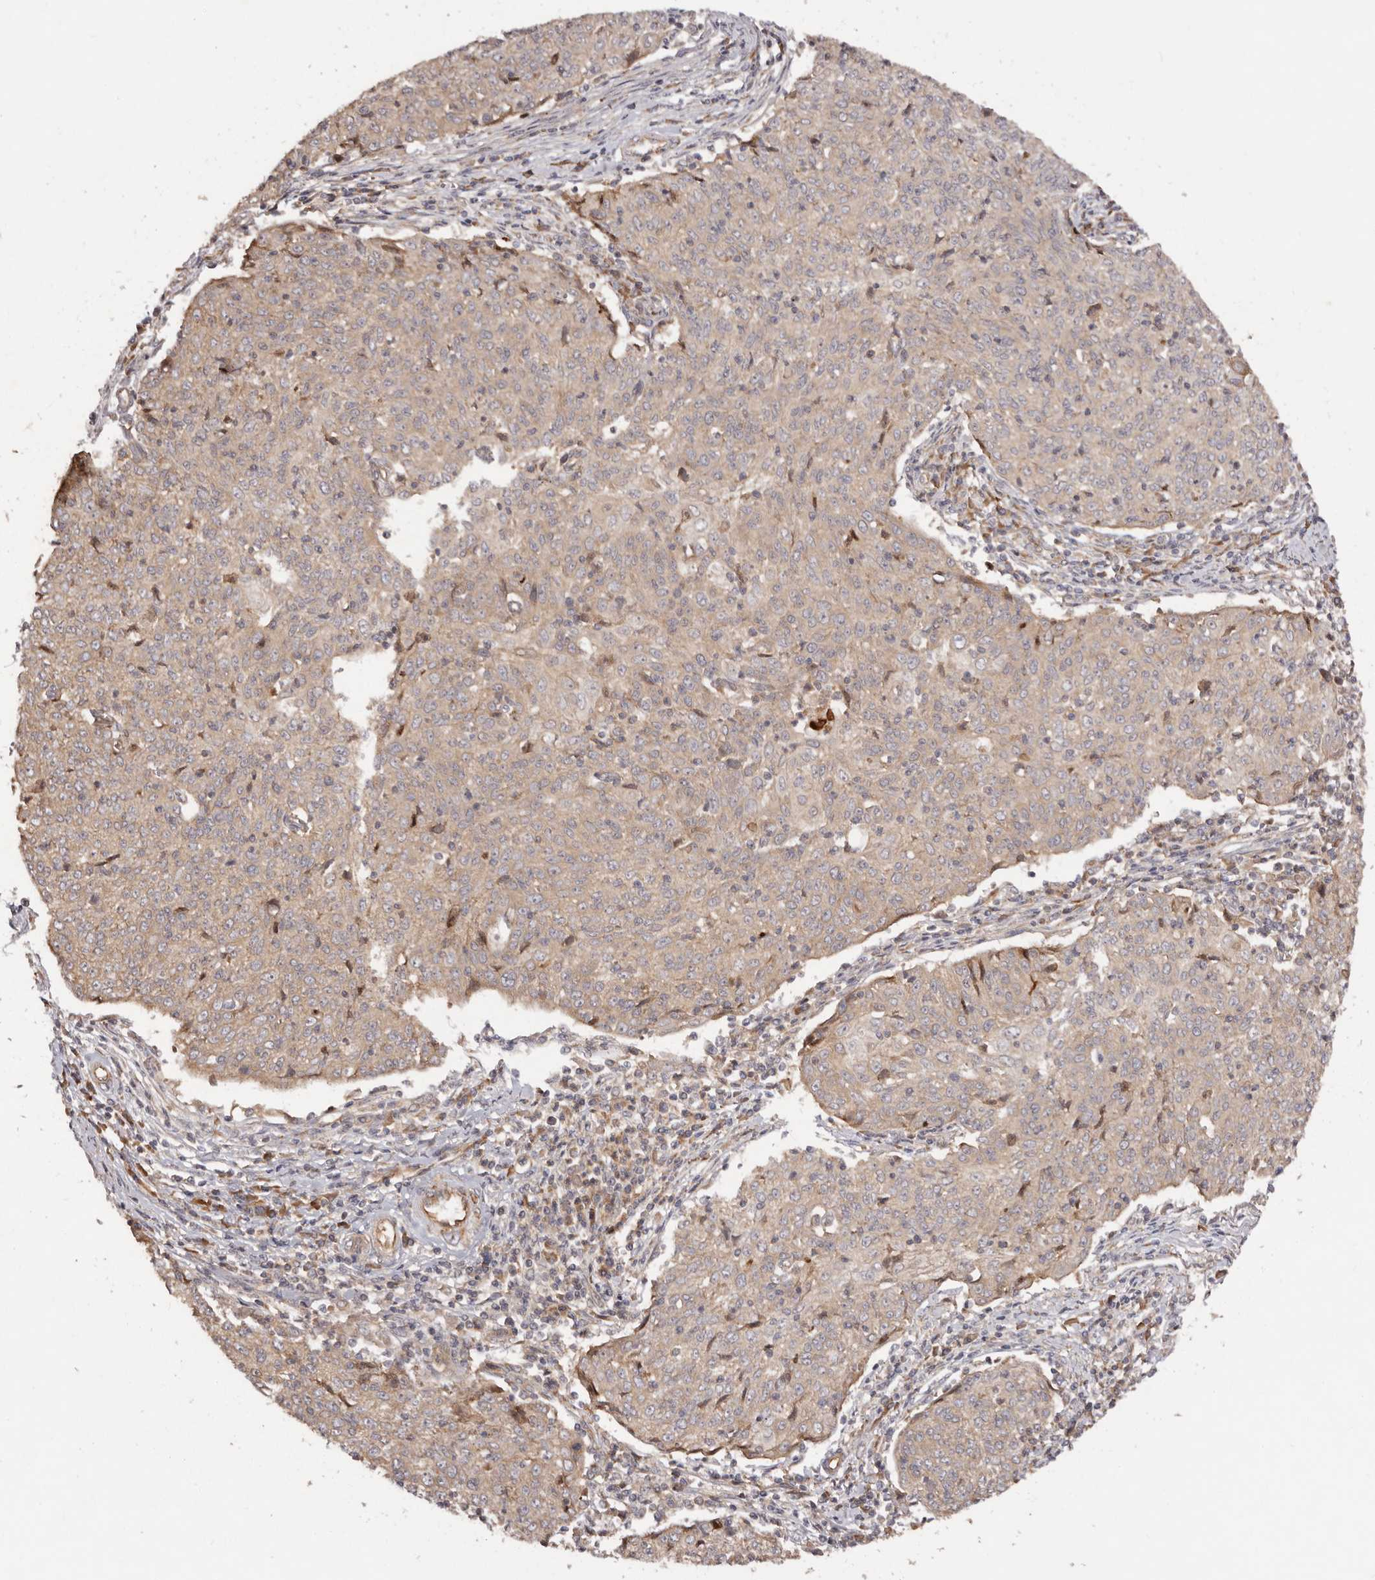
{"staining": {"intensity": "weak", "quantity": "25%-75%", "location": "cytoplasmic/membranous"}, "tissue": "cervical cancer", "cell_type": "Tumor cells", "image_type": "cancer", "snomed": [{"axis": "morphology", "description": "Squamous cell carcinoma, NOS"}, {"axis": "topography", "description": "Cervix"}], "caption": "Immunohistochemistry photomicrograph of neoplastic tissue: human squamous cell carcinoma (cervical) stained using IHC exhibits low levels of weak protein expression localized specifically in the cytoplasmic/membranous of tumor cells, appearing as a cytoplasmic/membranous brown color.", "gene": "RPS6", "patient": {"sex": "female", "age": 48}}